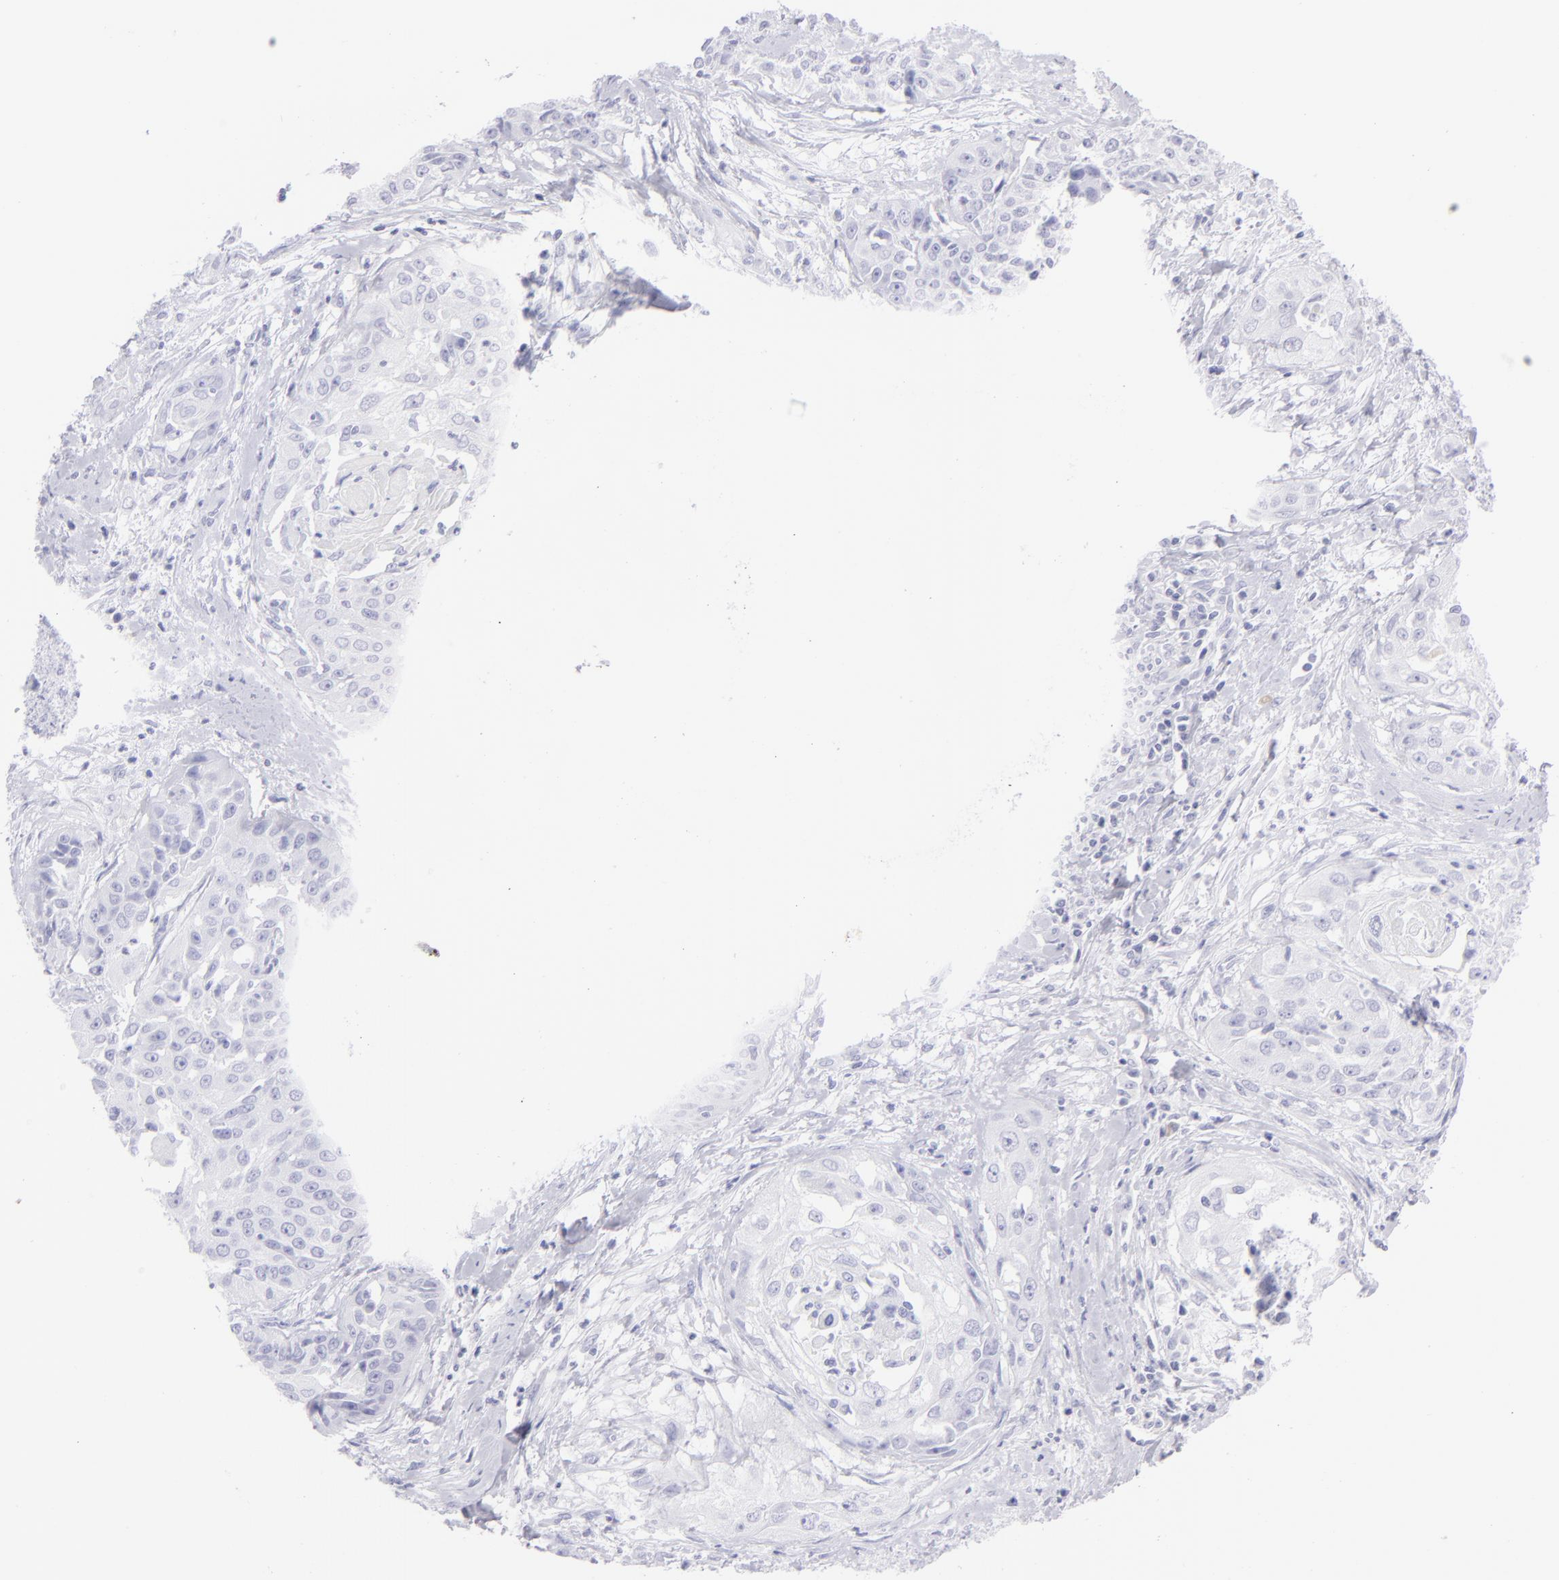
{"staining": {"intensity": "negative", "quantity": "none", "location": "none"}, "tissue": "cervical cancer", "cell_type": "Tumor cells", "image_type": "cancer", "snomed": [{"axis": "morphology", "description": "Squamous cell carcinoma, NOS"}, {"axis": "topography", "description": "Cervix"}], "caption": "Histopathology image shows no protein positivity in tumor cells of squamous cell carcinoma (cervical) tissue. (Immunohistochemistry (ihc), brightfield microscopy, high magnification).", "gene": "SLC1A2", "patient": {"sex": "female", "age": 64}}